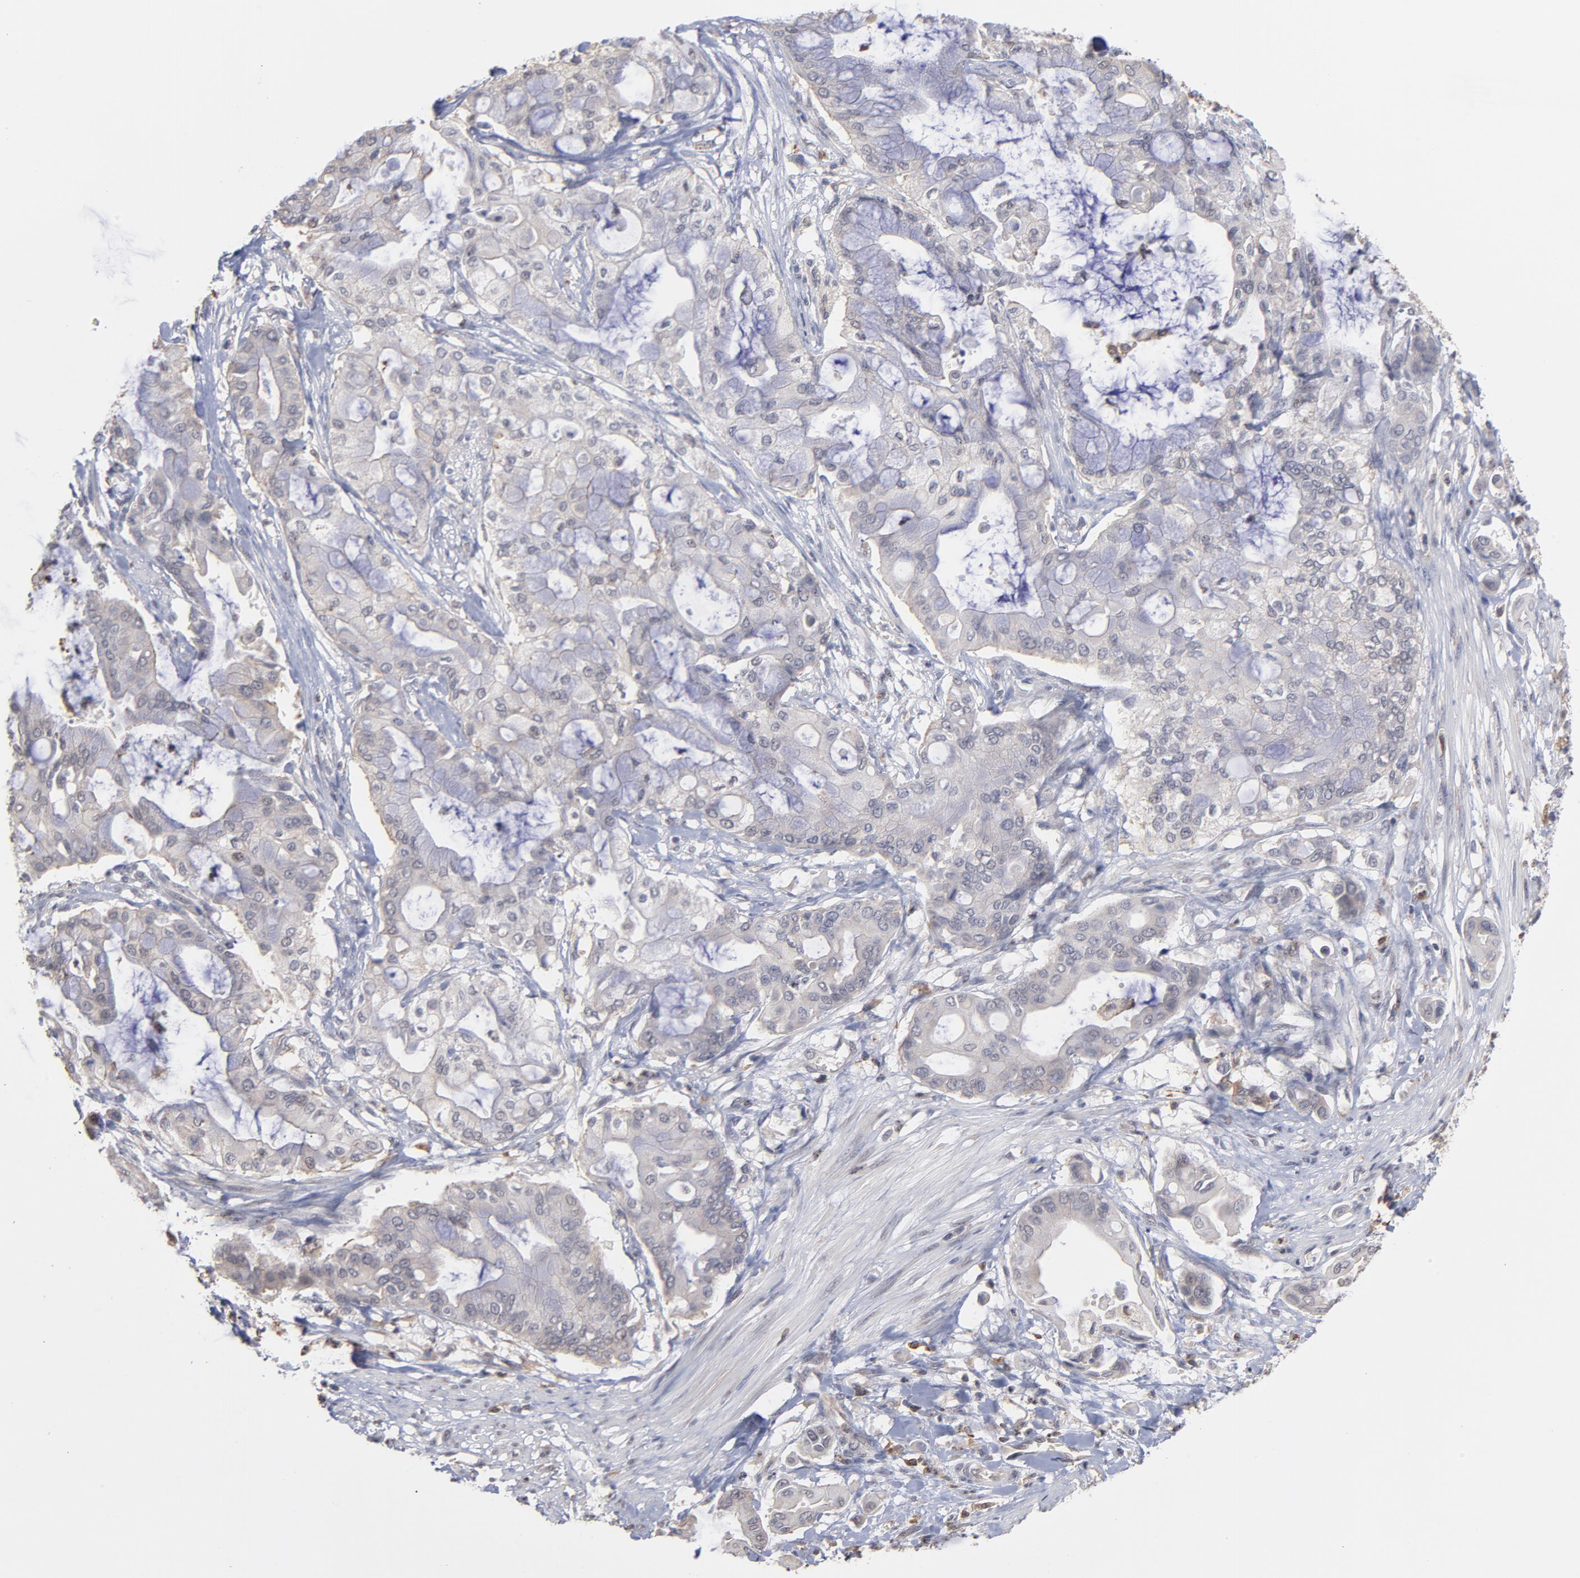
{"staining": {"intensity": "negative", "quantity": "none", "location": "none"}, "tissue": "pancreatic cancer", "cell_type": "Tumor cells", "image_type": "cancer", "snomed": [{"axis": "morphology", "description": "Adenocarcinoma, NOS"}, {"axis": "morphology", "description": "Adenocarcinoma, metastatic, NOS"}, {"axis": "topography", "description": "Lymph node"}, {"axis": "topography", "description": "Pancreas"}, {"axis": "topography", "description": "Duodenum"}], "caption": "A high-resolution image shows immunohistochemistry (IHC) staining of pancreatic cancer, which exhibits no significant expression in tumor cells. Brightfield microscopy of immunohistochemistry (IHC) stained with DAB (brown) and hematoxylin (blue), captured at high magnification.", "gene": "OAS1", "patient": {"sex": "female", "age": 64}}